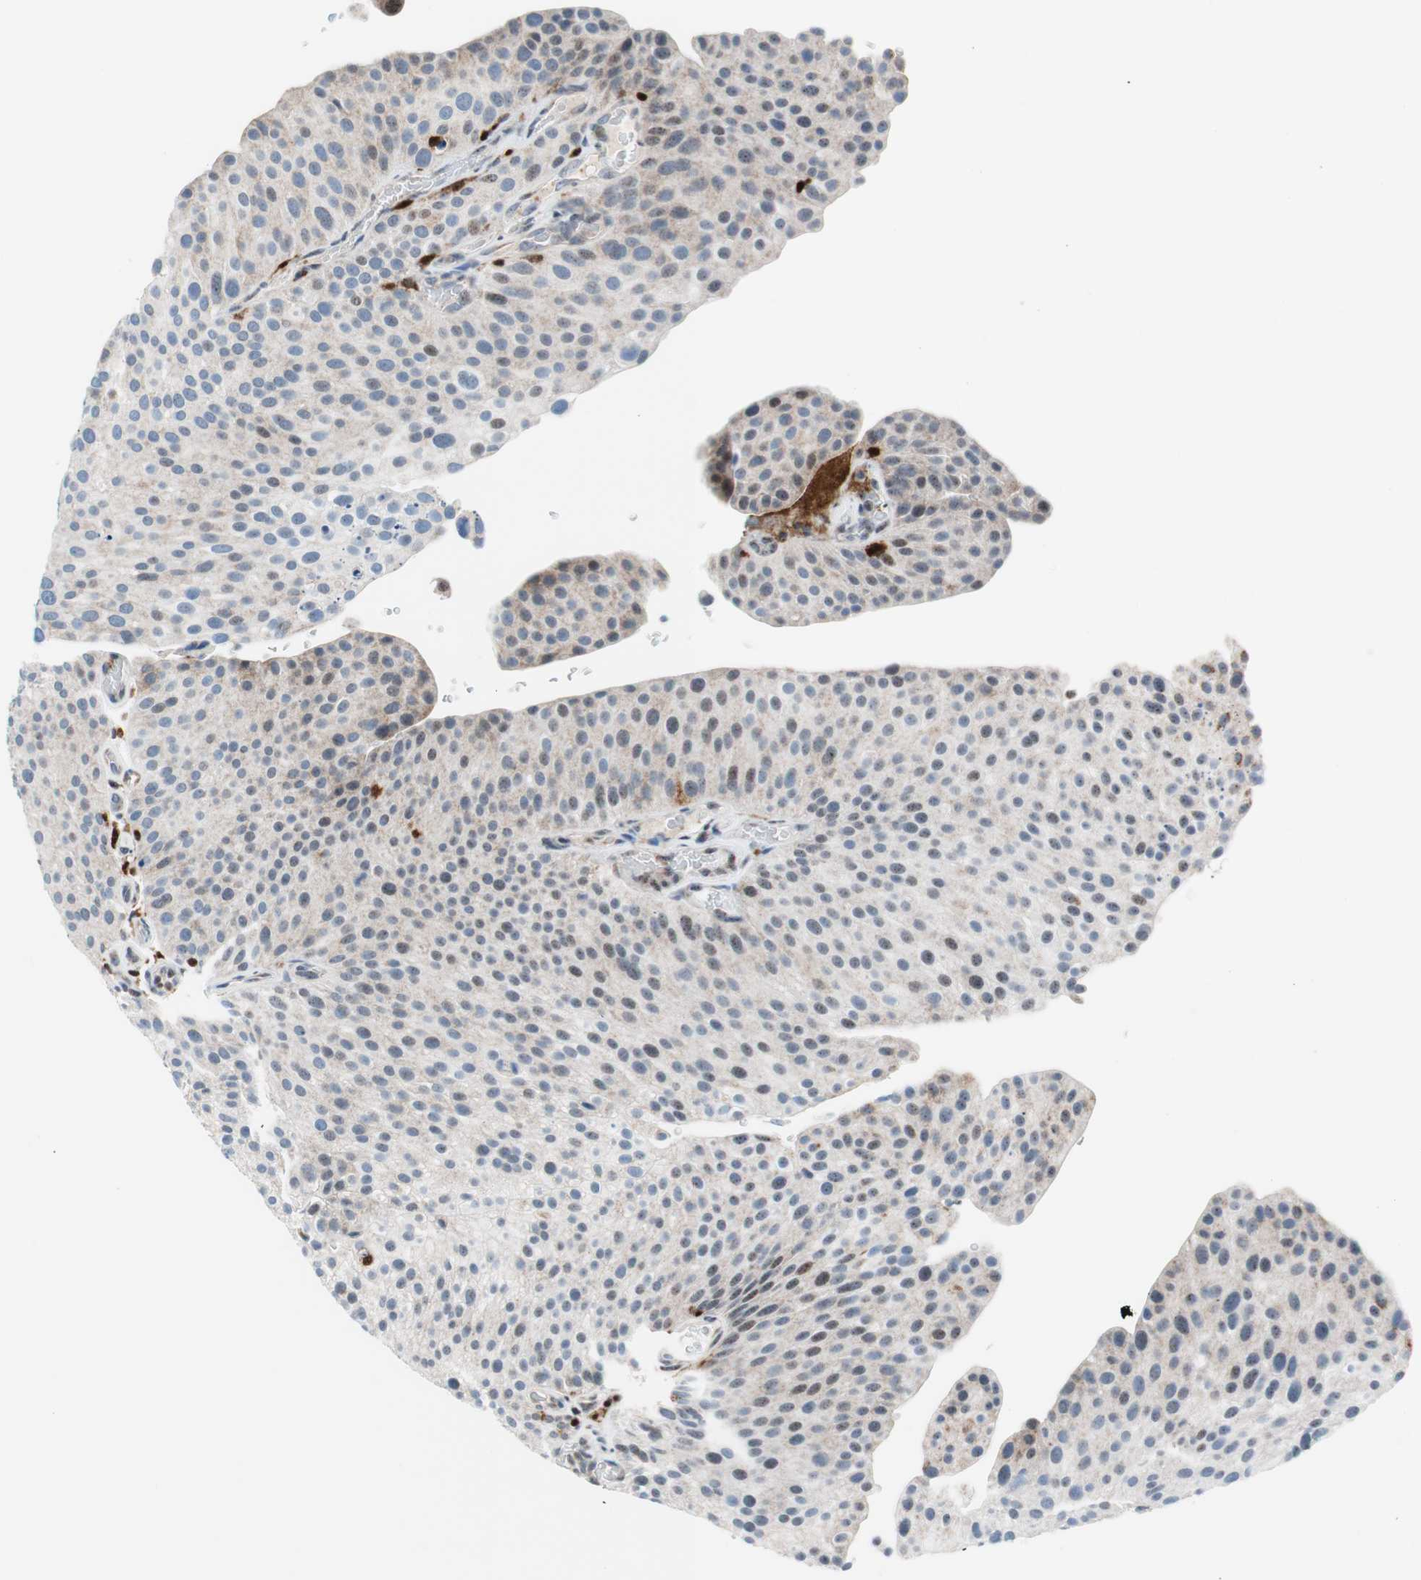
{"staining": {"intensity": "weak", "quantity": "<25%", "location": "cytoplasmic/membranous,nuclear"}, "tissue": "urothelial cancer", "cell_type": "Tumor cells", "image_type": "cancer", "snomed": [{"axis": "morphology", "description": "Urothelial carcinoma, Low grade"}, {"axis": "topography", "description": "Smooth muscle"}, {"axis": "topography", "description": "Urinary bladder"}], "caption": "Micrograph shows no significant protein expression in tumor cells of urothelial cancer.", "gene": "RGS10", "patient": {"sex": "male", "age": 60}}